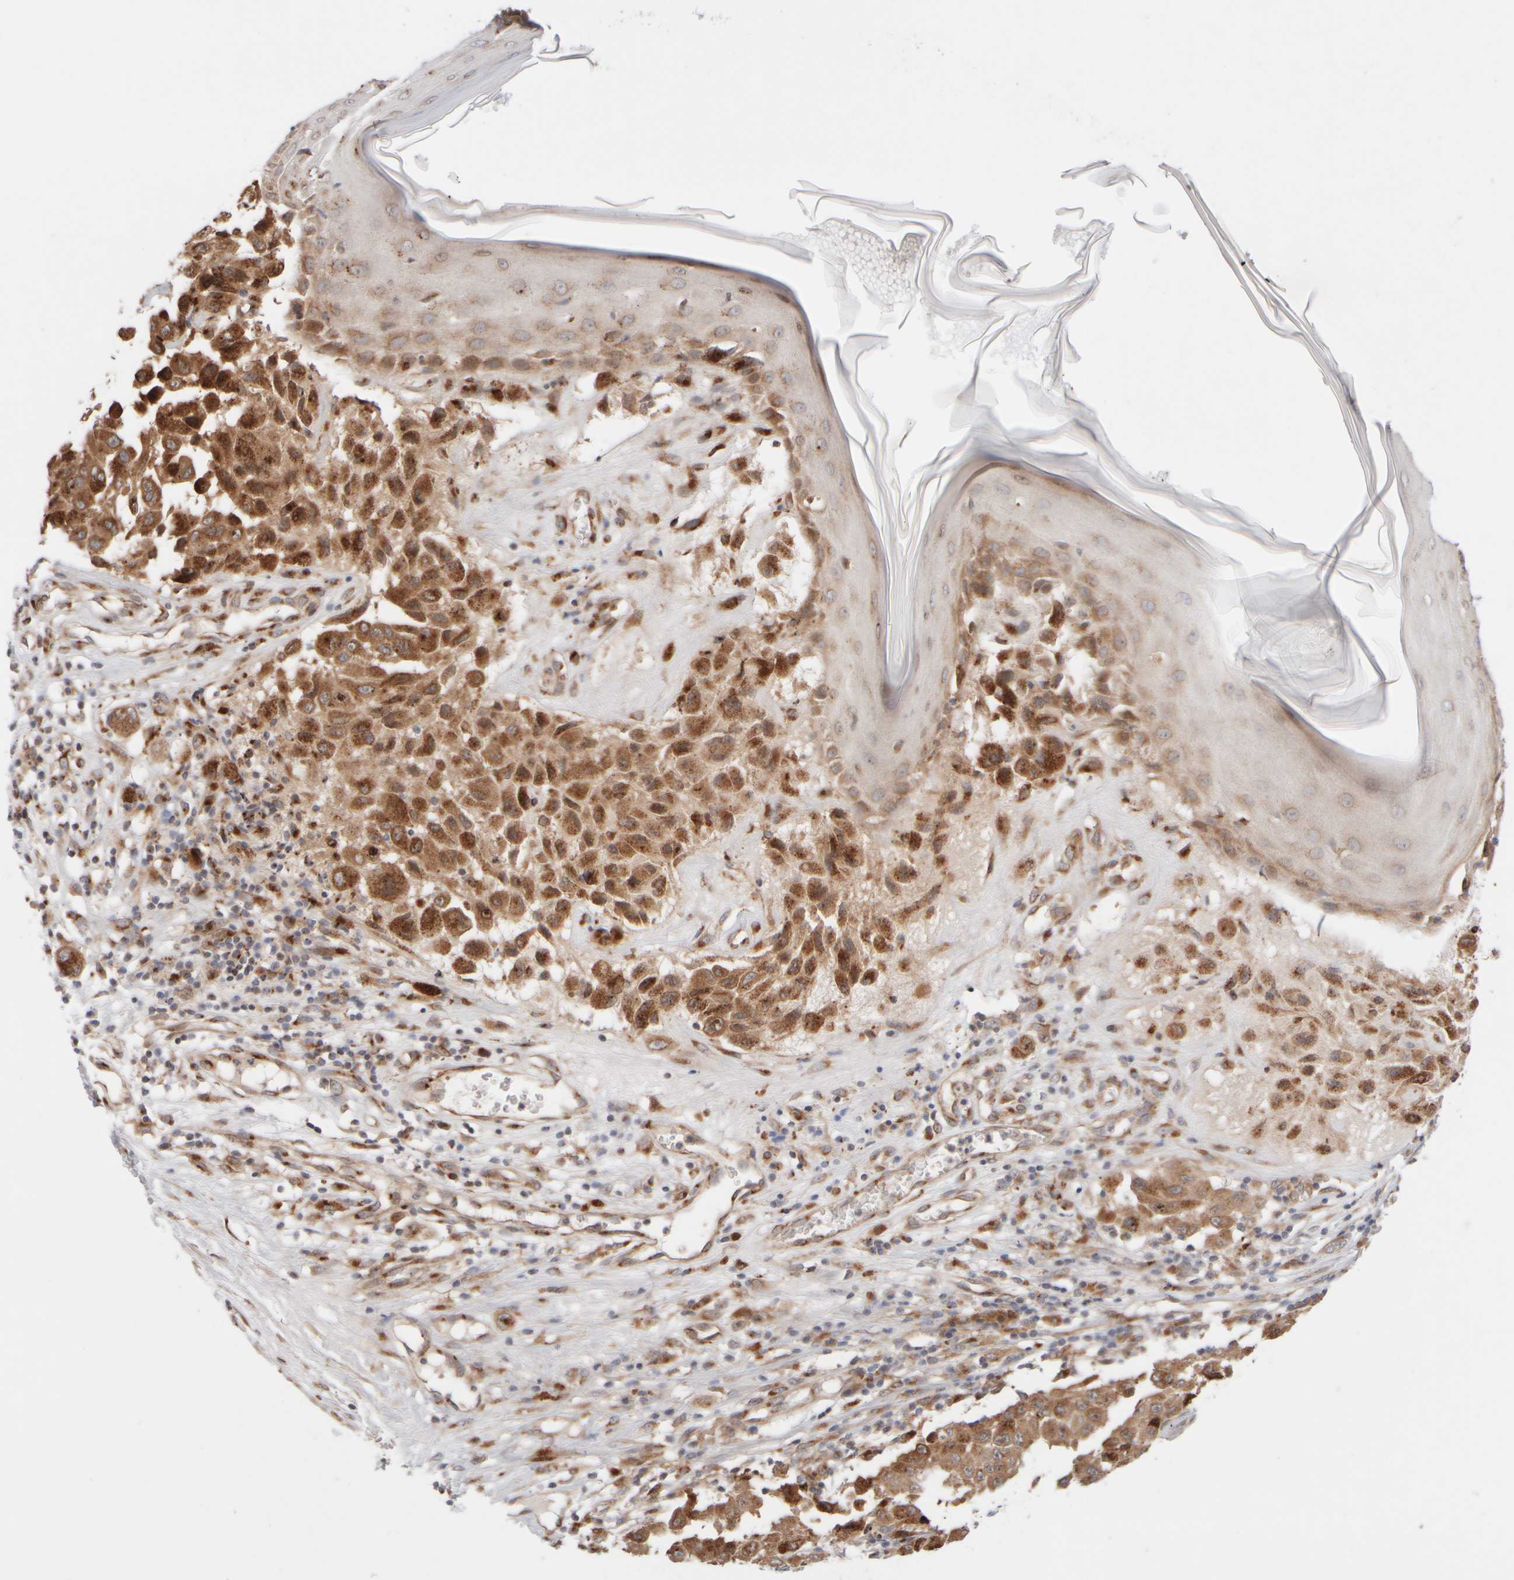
{"staining": {"intensity": "strong", "quantity": ">75%", "location": "cytoplasmic/membranous"}, "tissue": "melanoma", "cell_type": "Tumor cells", "image_type": "cancer", "snomed": [{"axis": "morphology", "description": "Malignant melanoma, NOS"}, {"axis": "topography", "description": "Skin"}], "caption": "Immunohistochemistry (IHC) photomicrograph of human melanoma stained for a protein (brown), which displays high levels of strong cytoplasmic/membranous expression in about >75% of tumor cells.", "gene": "GCN1", "patient": {"sex": "male", "age": 30}}